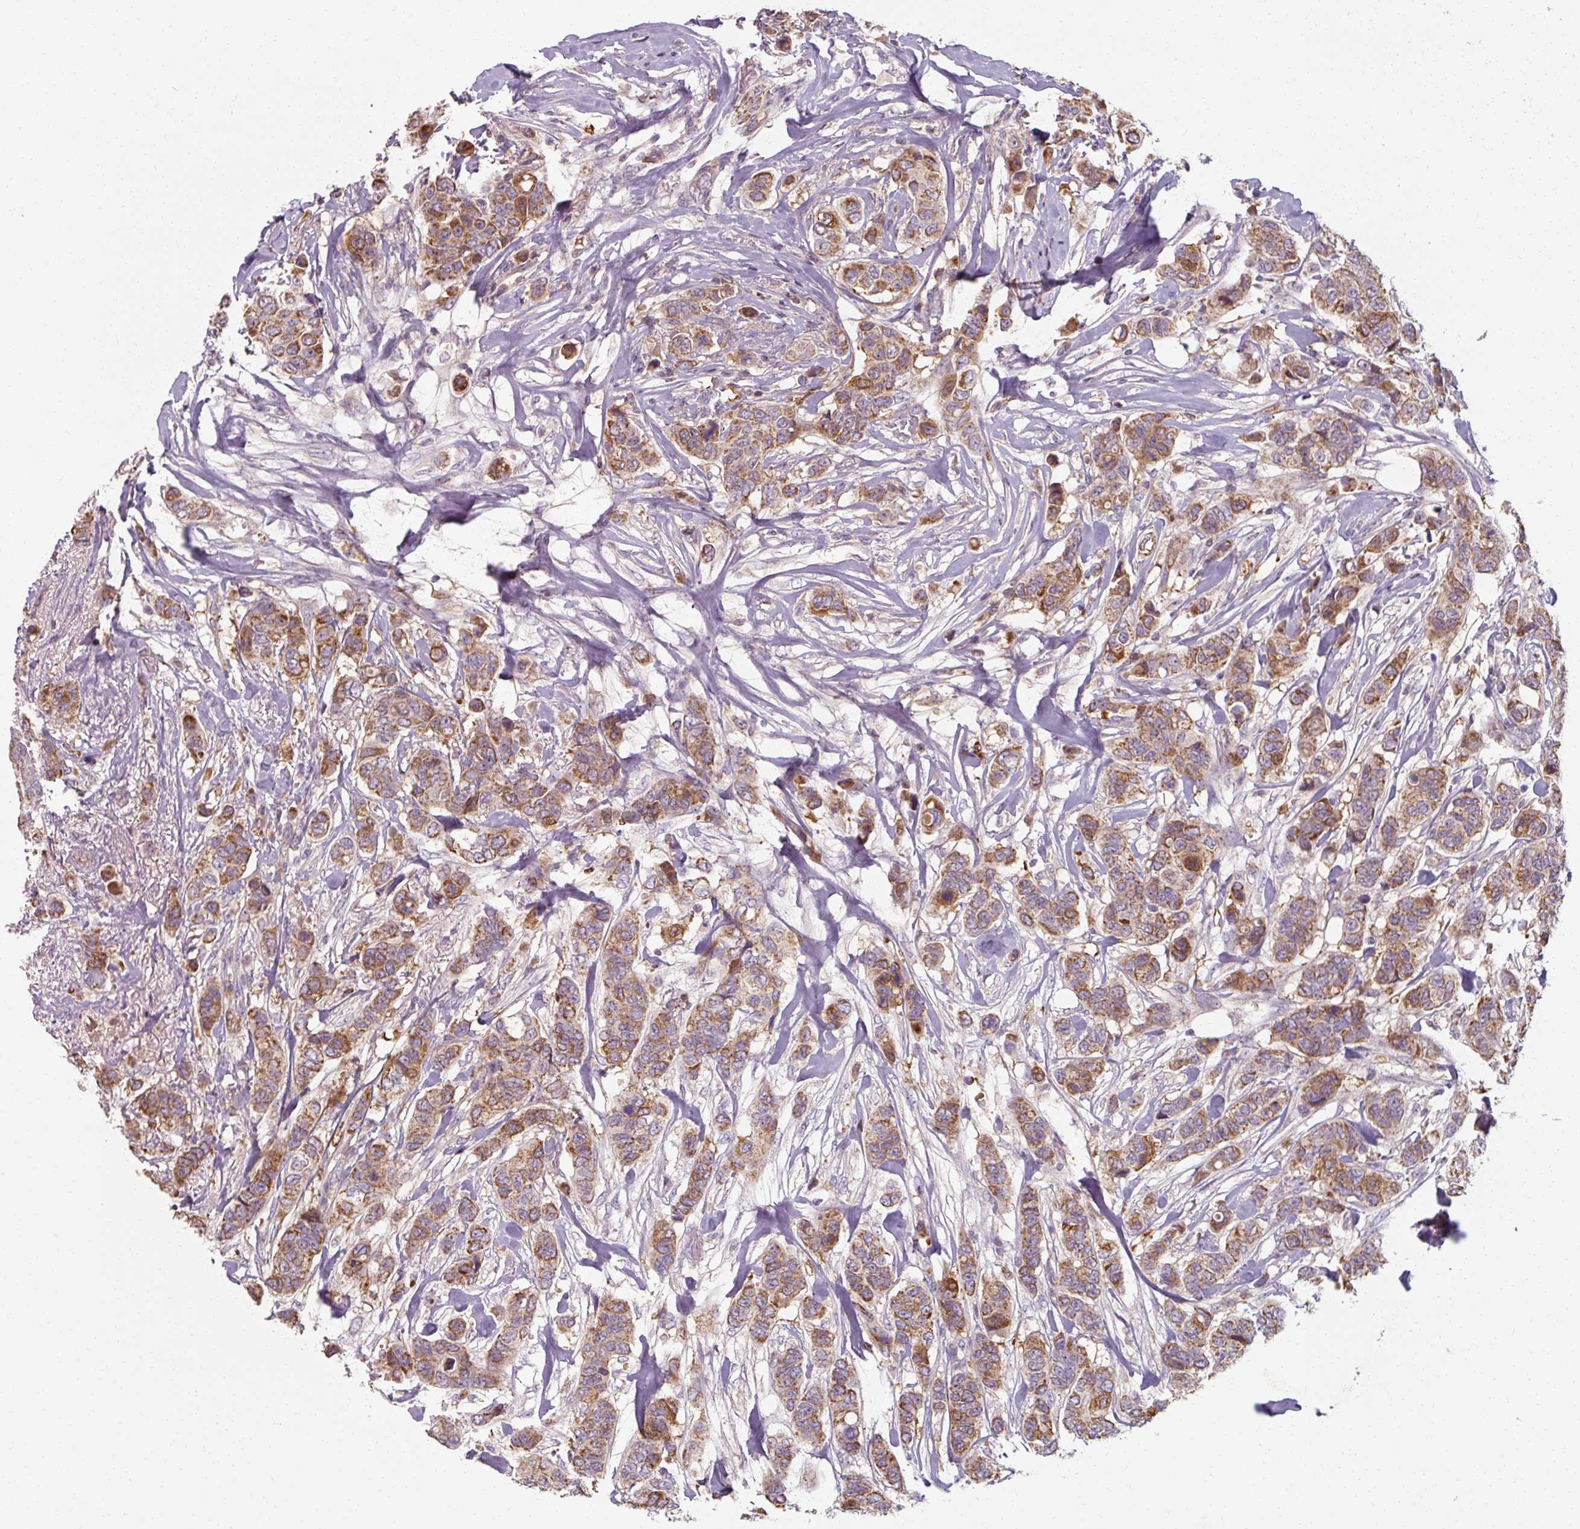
{"staining": {"intensity": "moderate", "quantity": ">75%", "location": "cytoplasmic/membranous"}, "tissue": "breast cancer", "cell_type": "Tumor cells", "image_type": "cancer", "snomed": [{"axis": "morphology", "description": "Lobular carcinoma"}, {"axis": "topography", "description": "Breast"}], "caption": "About >75% of tumor cells in human breast cancer show moderate cytoplasmic/membranous protein staining as visualized by brown immunohistochemical staining.", "gene": "TSEN54", "patient": {"sex": "female", "age": 51}}